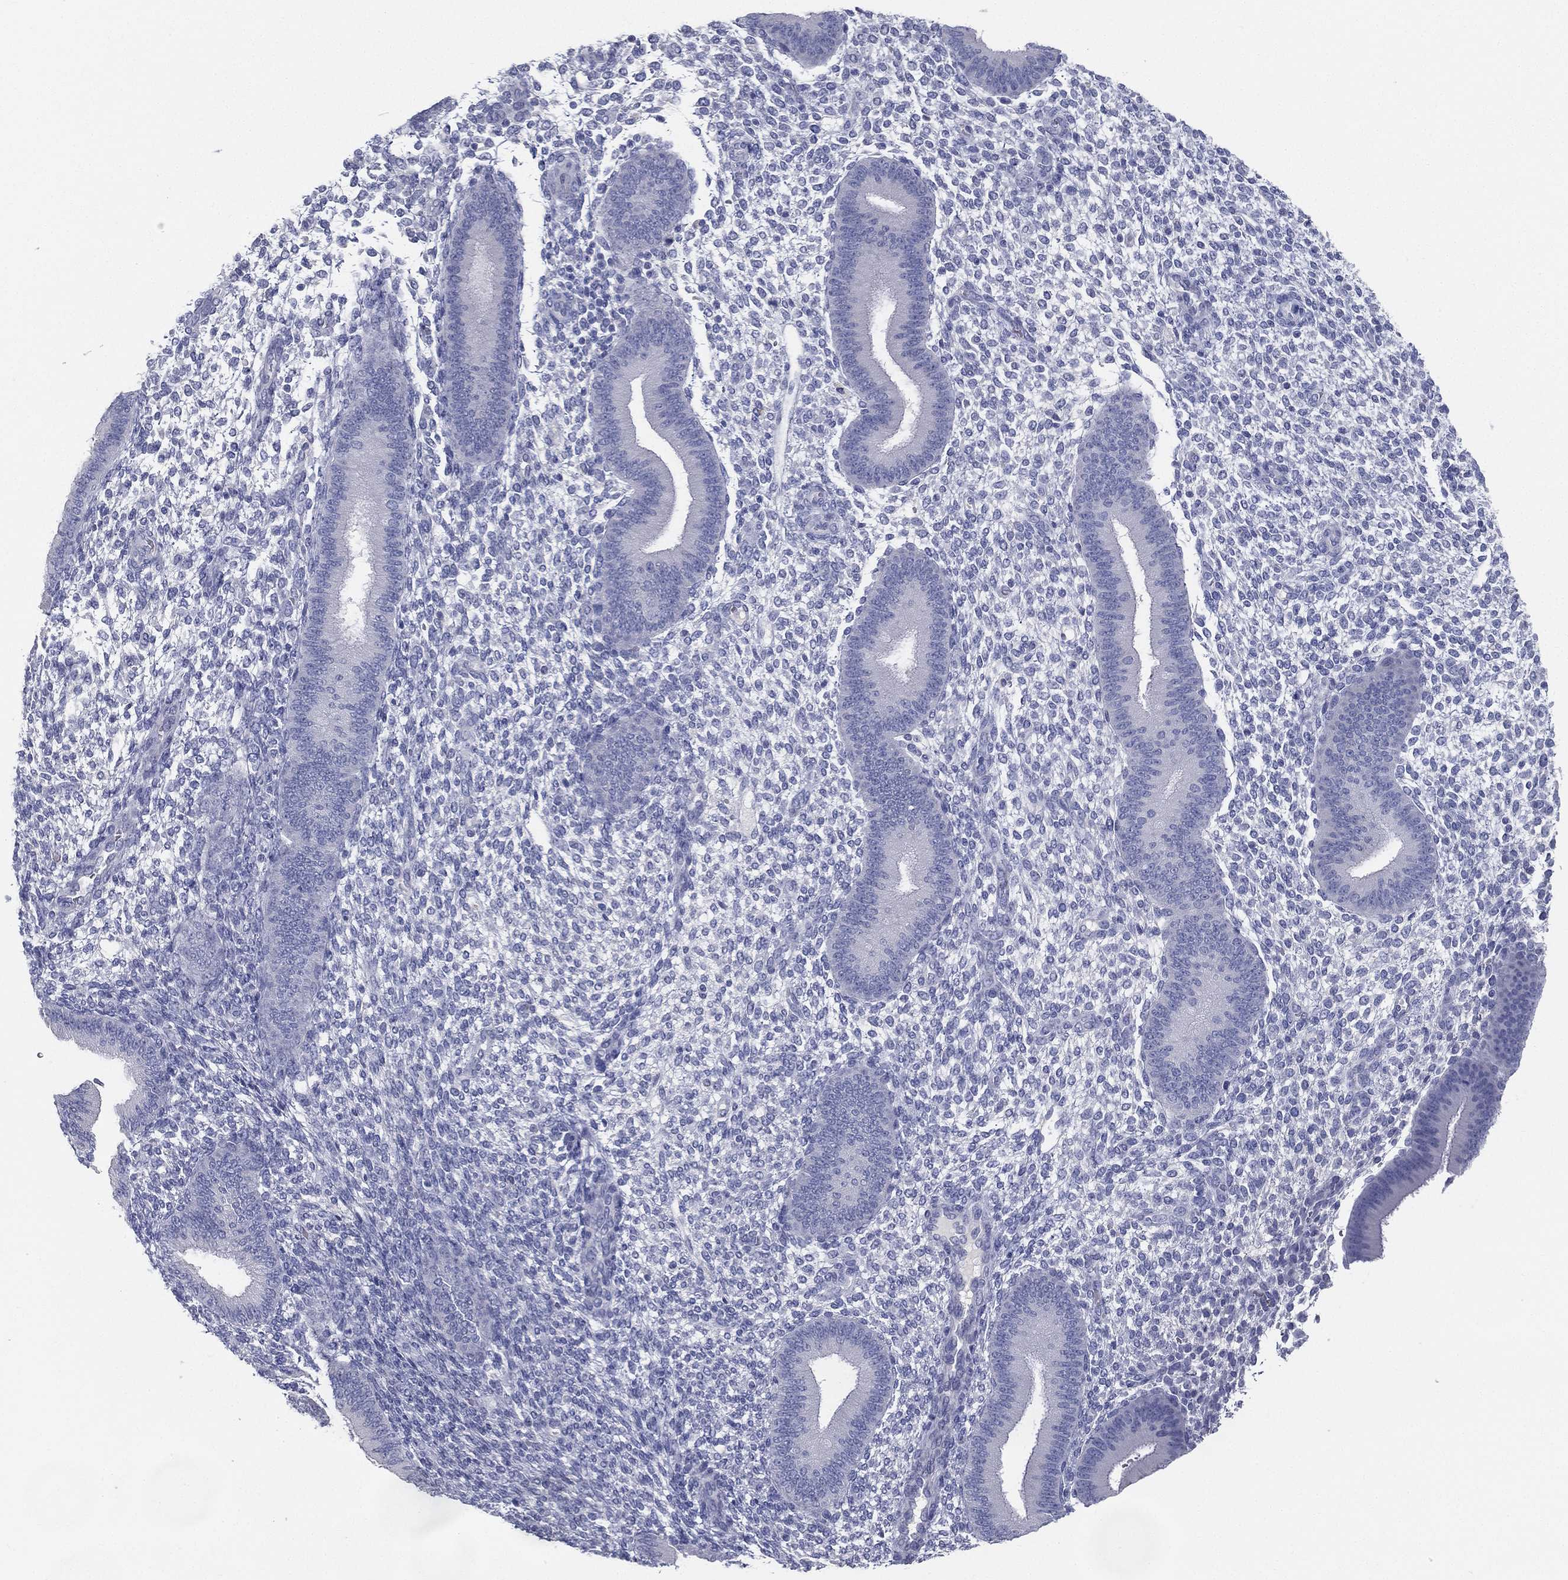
{"staining": {"intensity": "negative", "quantity": "none", "location": "none"}, "tissue": "endometrium", "cell_type": "Cells in endometrial stroma", "image_type": "normal", "snomed": [{"axis": "morphology", "description": "Normal tissue, NOS"}, {"axis": "topography", "description": "Endometrium"}], "caption": "Endometrium was stained to show a protein in brown. There is no significant expression in cells in endometrial stroma. (DAB IHC, high magnification).", "gene": "STS", "patient": {"sex": "female", "age": 39}}